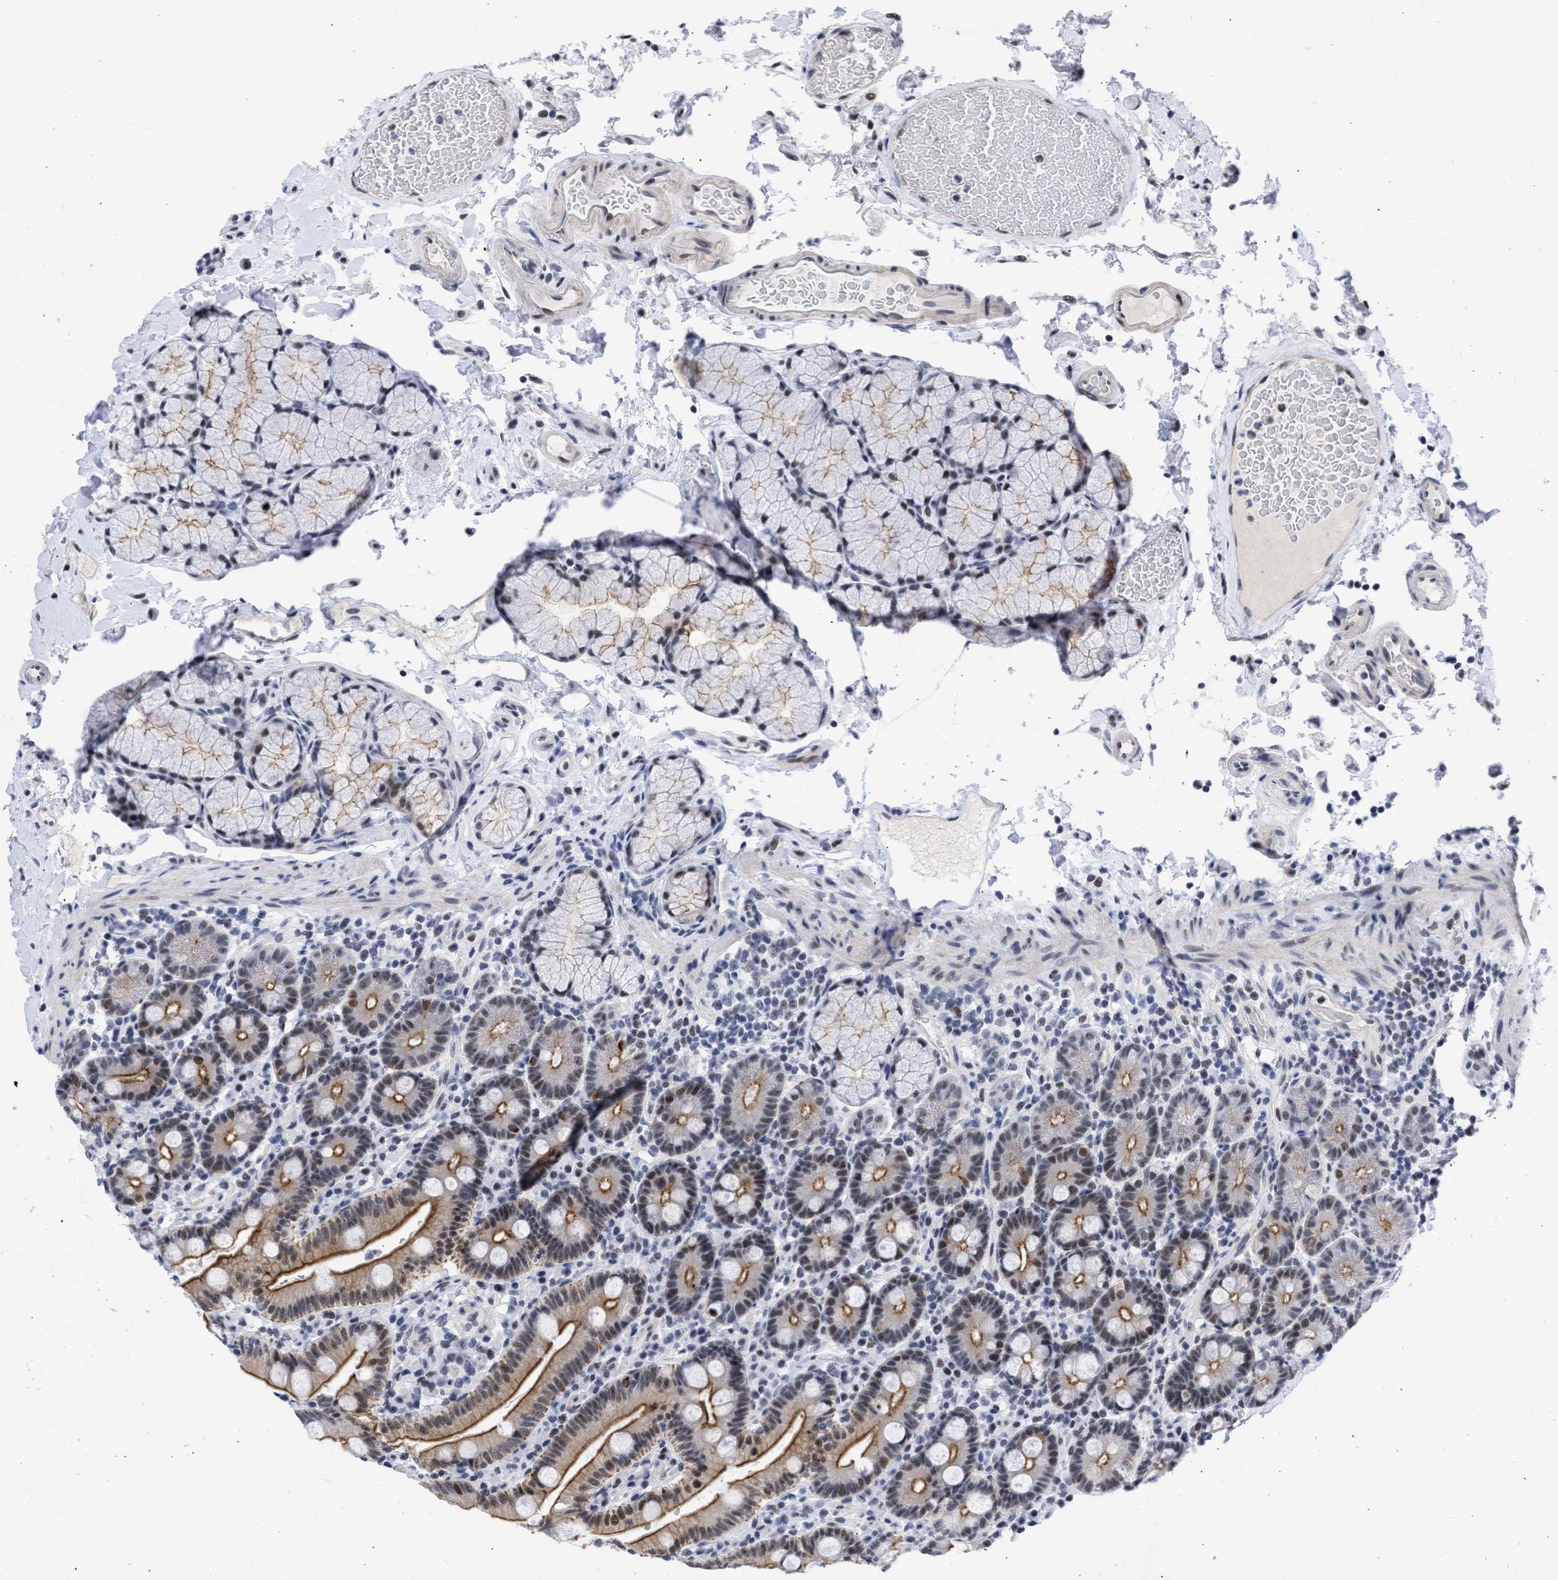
{"staining": {"intensity": "strong", "quantity": ">75%", "location": "cytoplasmic/membranous,nuclear"}, "tissue": "duodenum", "cell_type": "Glandular cells", "image_type": "normal", "snomed": [{"axis": "morphology", "description": "Normal tissue, NOS"}, {"axis": "topography", "description": "Small intestine, NOS"}], "caption": "A high-resolution histopathology image shows IHC staining of unremarkable duodenum, which displays strong cytoplasmic/membranous,nuclear expression in approximately >75% of glandular cells. The protein is shown in brown color, while the nuclei are stained blue.", "gene": "DDX41", "patient": {"sex": "female", "age": 71}}